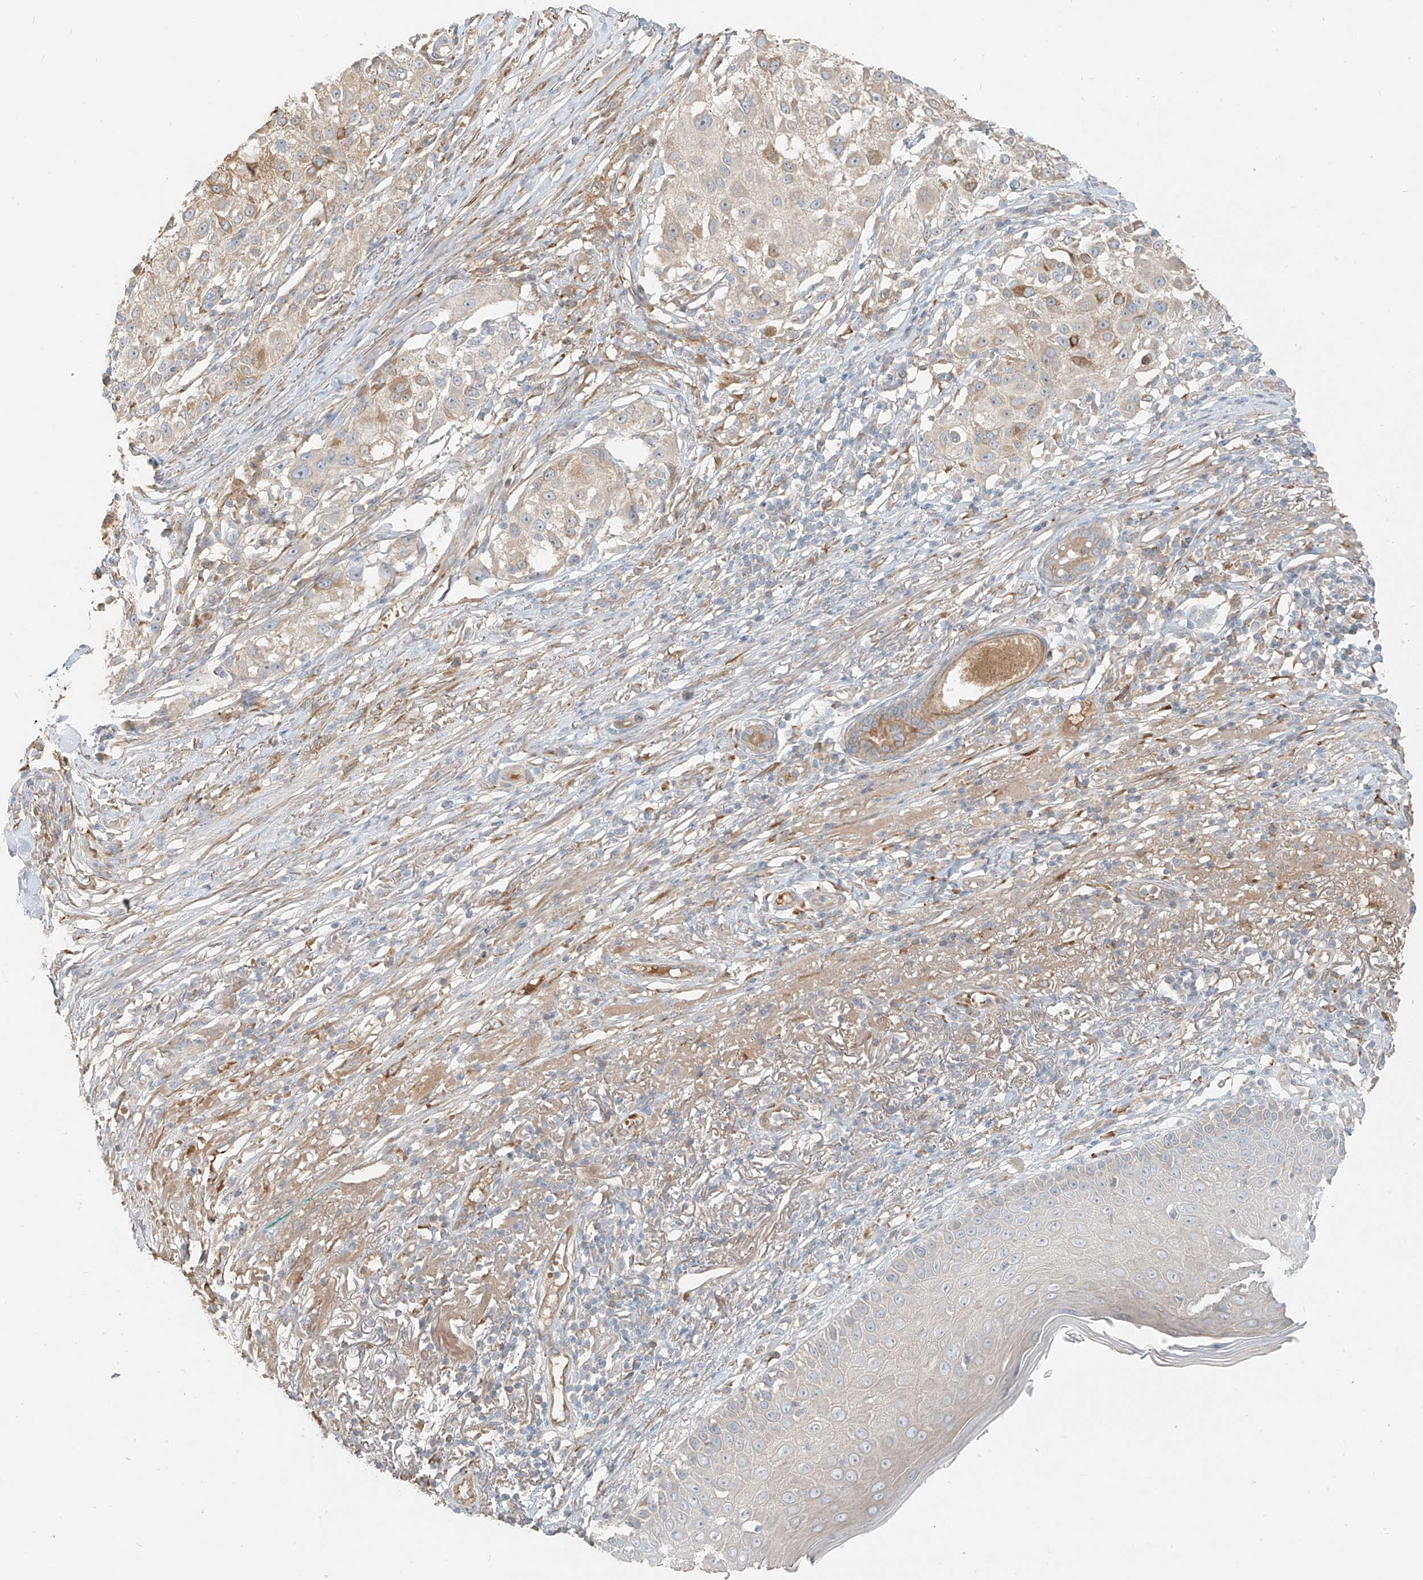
{"staining": {"intensity": "weak", "quantity": ">75%", "location": "cytoplasmic/membranous"}, "tissue": "melanoma", "cell_type": "Tumor cells", "image_type": "cancer", "snomed": [{"axis": "morphology", "description": "Necrosis, NOS"}, {"axis": "morphology", "description": "Malignant melanoma, NOS"}, {"axis": "topography", "description": "Skin"}], "caption": "An IHC image of neoplastic tissue is shown. Protein staining in brown shows weak cytoplasmic/membranous positivity in malignant melanoma within tumor cells.", "gene": "FSTL1", "patient": {"sex": "female", "age": 87}}